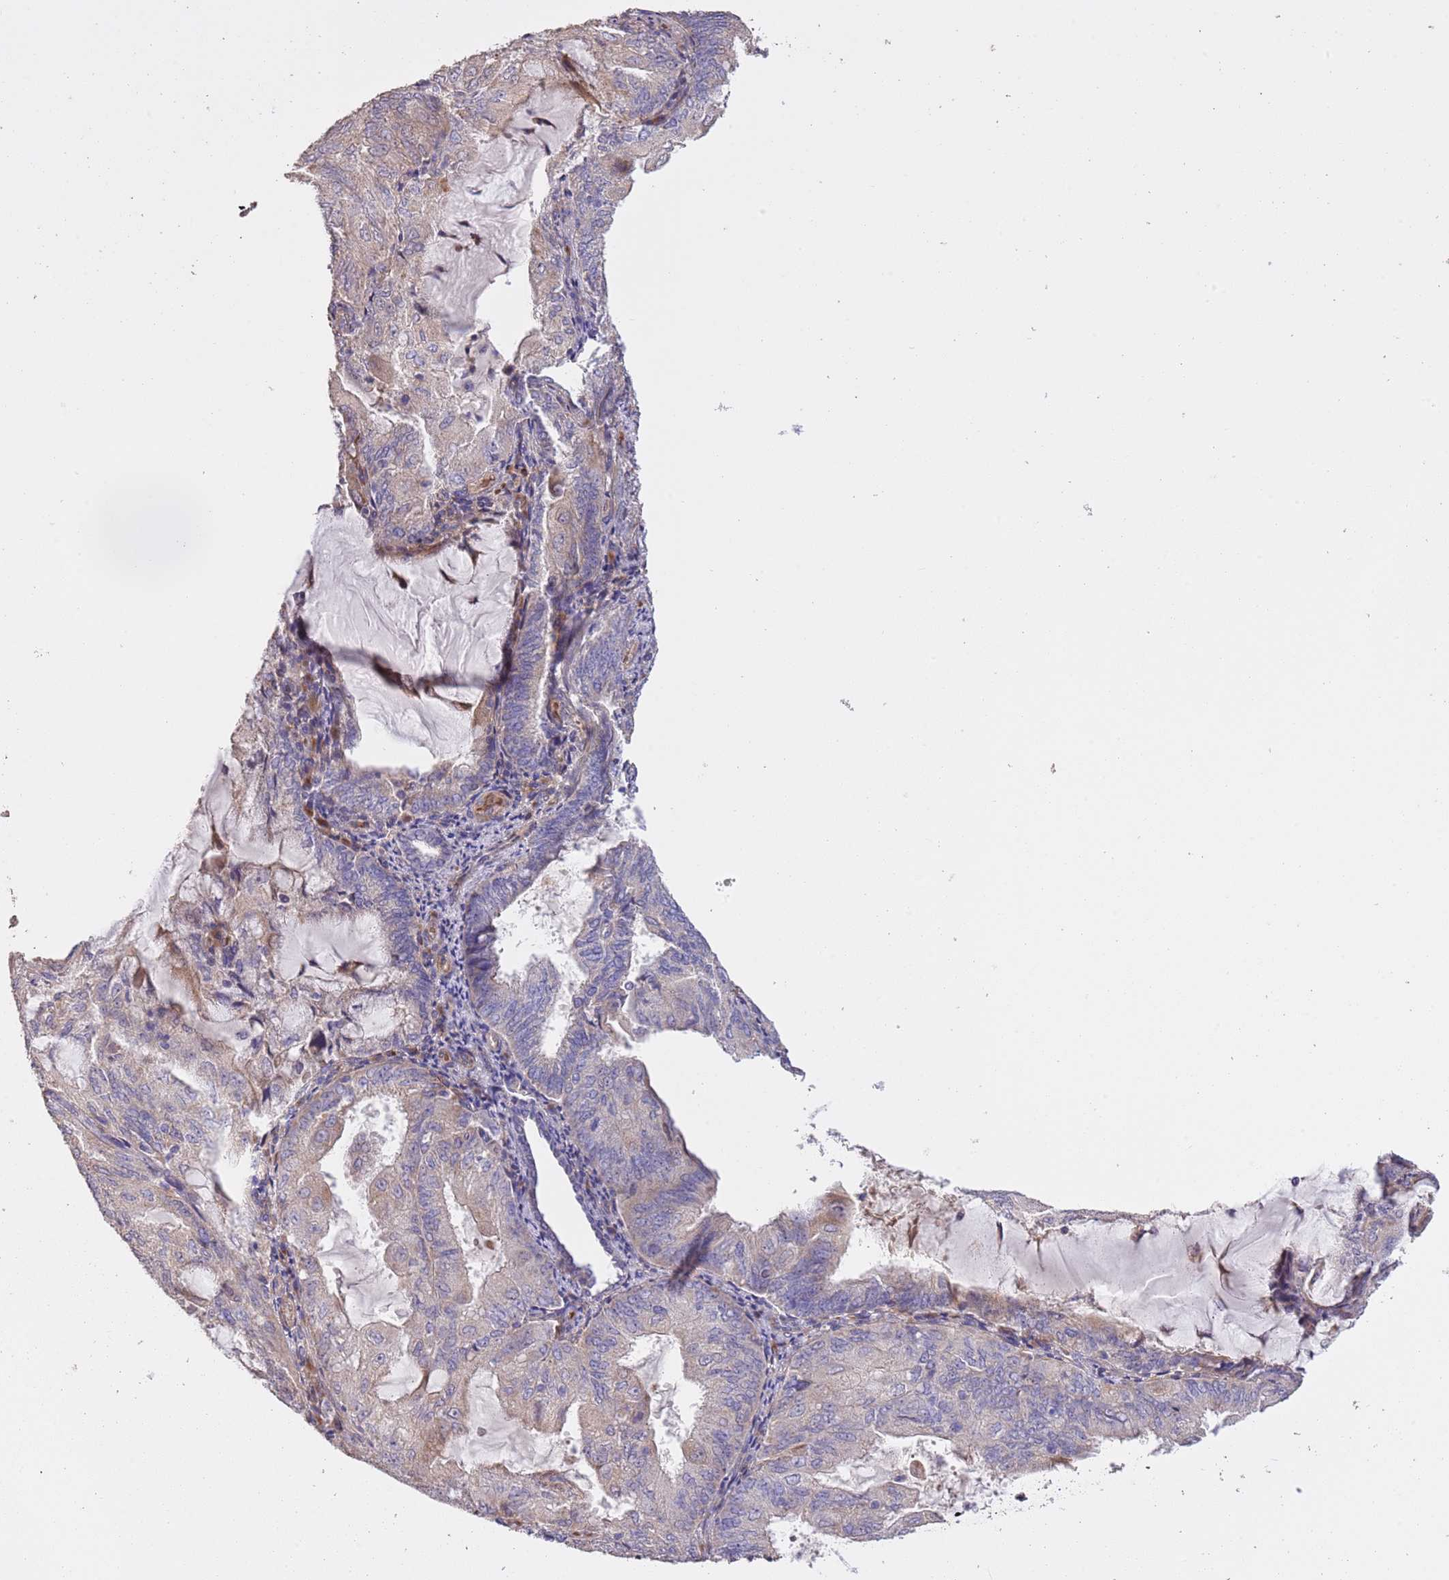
{"staining": {"intensity": "weak", "quantity": "<25%", "location": "cytoplasmic/membranous"}, "tissue": "endometrial cancer", "cell_type": "Tumor cells", "image_type": "cancer", "snomed": [{"axis": "morphology", "description": "Adenocarcinoma, NOS"}, {"axis": "topography", "description": "Endometrium"}], "caption": "Immunohistochemical staining of endometrial cancer shows no significant staining in tumor cells.", "gene": "PIGA", "patient": {"sex": "female", "age": 81}}